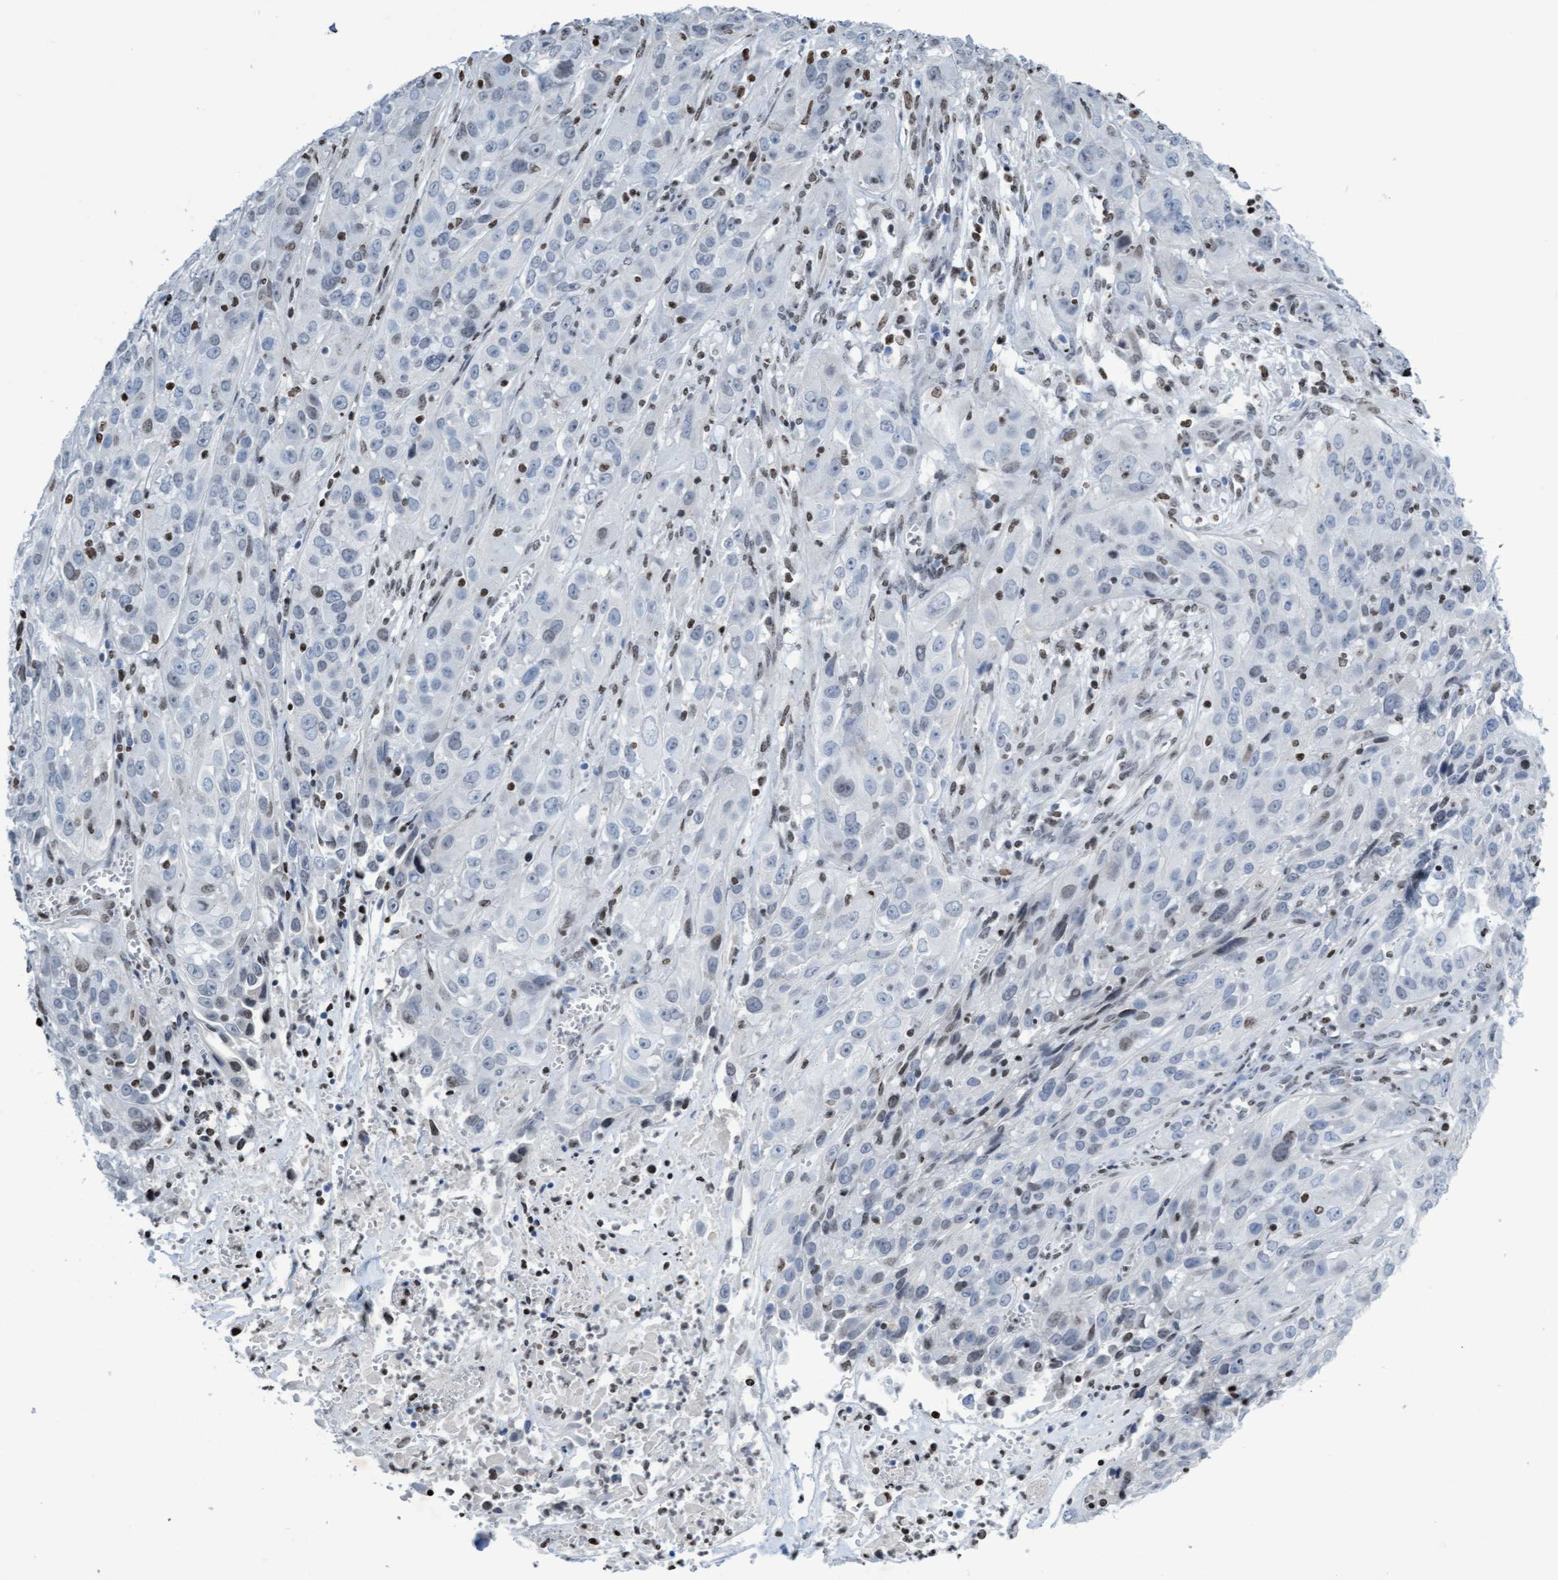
{"staining": {"intensity": "weak", "quantity": "<25%", "location": "nuclear"}, "tissue": "cervical cancer", "cell_type": "Tumor cells", "image_type": "cancer", "snomed": [{"axis": "morphology", "description": "Squamous cell carcinoma, NOS"}, {"axis": "topography", "description": "Cervix"}], "caption": "This micrograph is of cervical cancer (squamous cell carcinoma) stained with IHC to label a protein in brown with the nuclei are counter-stained blue. There is no expression in tumor cells.", "gene": "CBX2", "patient": {"sex": "female", "age": 32}}